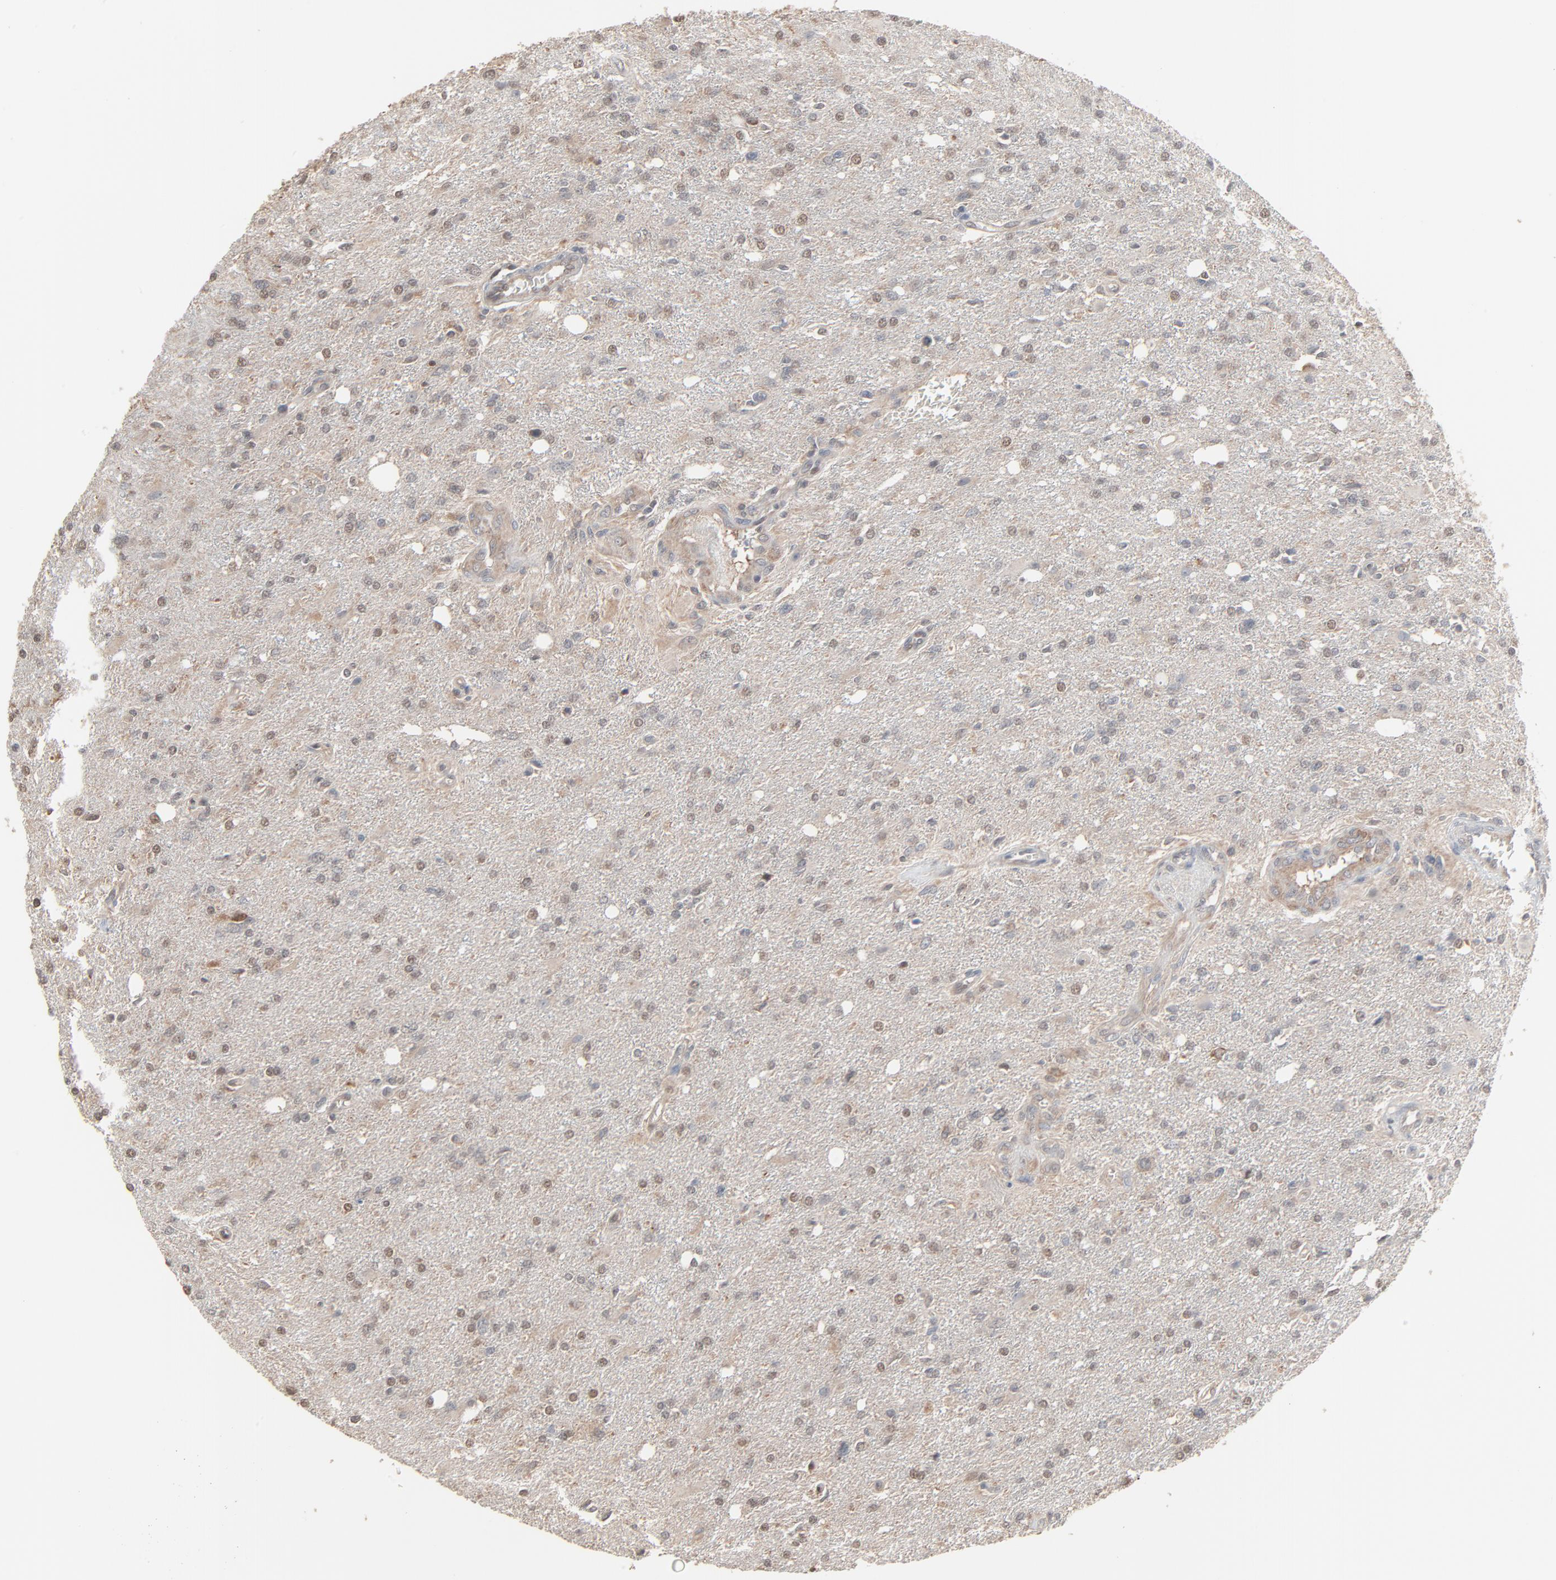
{"staining": {"intensity": "weak", "quantity": "25%-75%", "location": "cytoplasmic/membranous,nuclear"}, "tissue": "glioma", "cell_type": "Tumor cells", "image_type": "cancer", "snomed": [{"axis": "morphology", "description": "Glioma, malignant, High grade"}, {"axis": "topography", "description": "Cerebral cortex"}], "caption": "The micrograph demonstrates immunohistochemical staining of malignant glioma (high-grade). There is weak cytoplasmic/membranous and nuclear expression is identified in about 25%-75% of tumor cells.", "gene": "CCT5", "patient": {"sex": "male", "age": 76}}